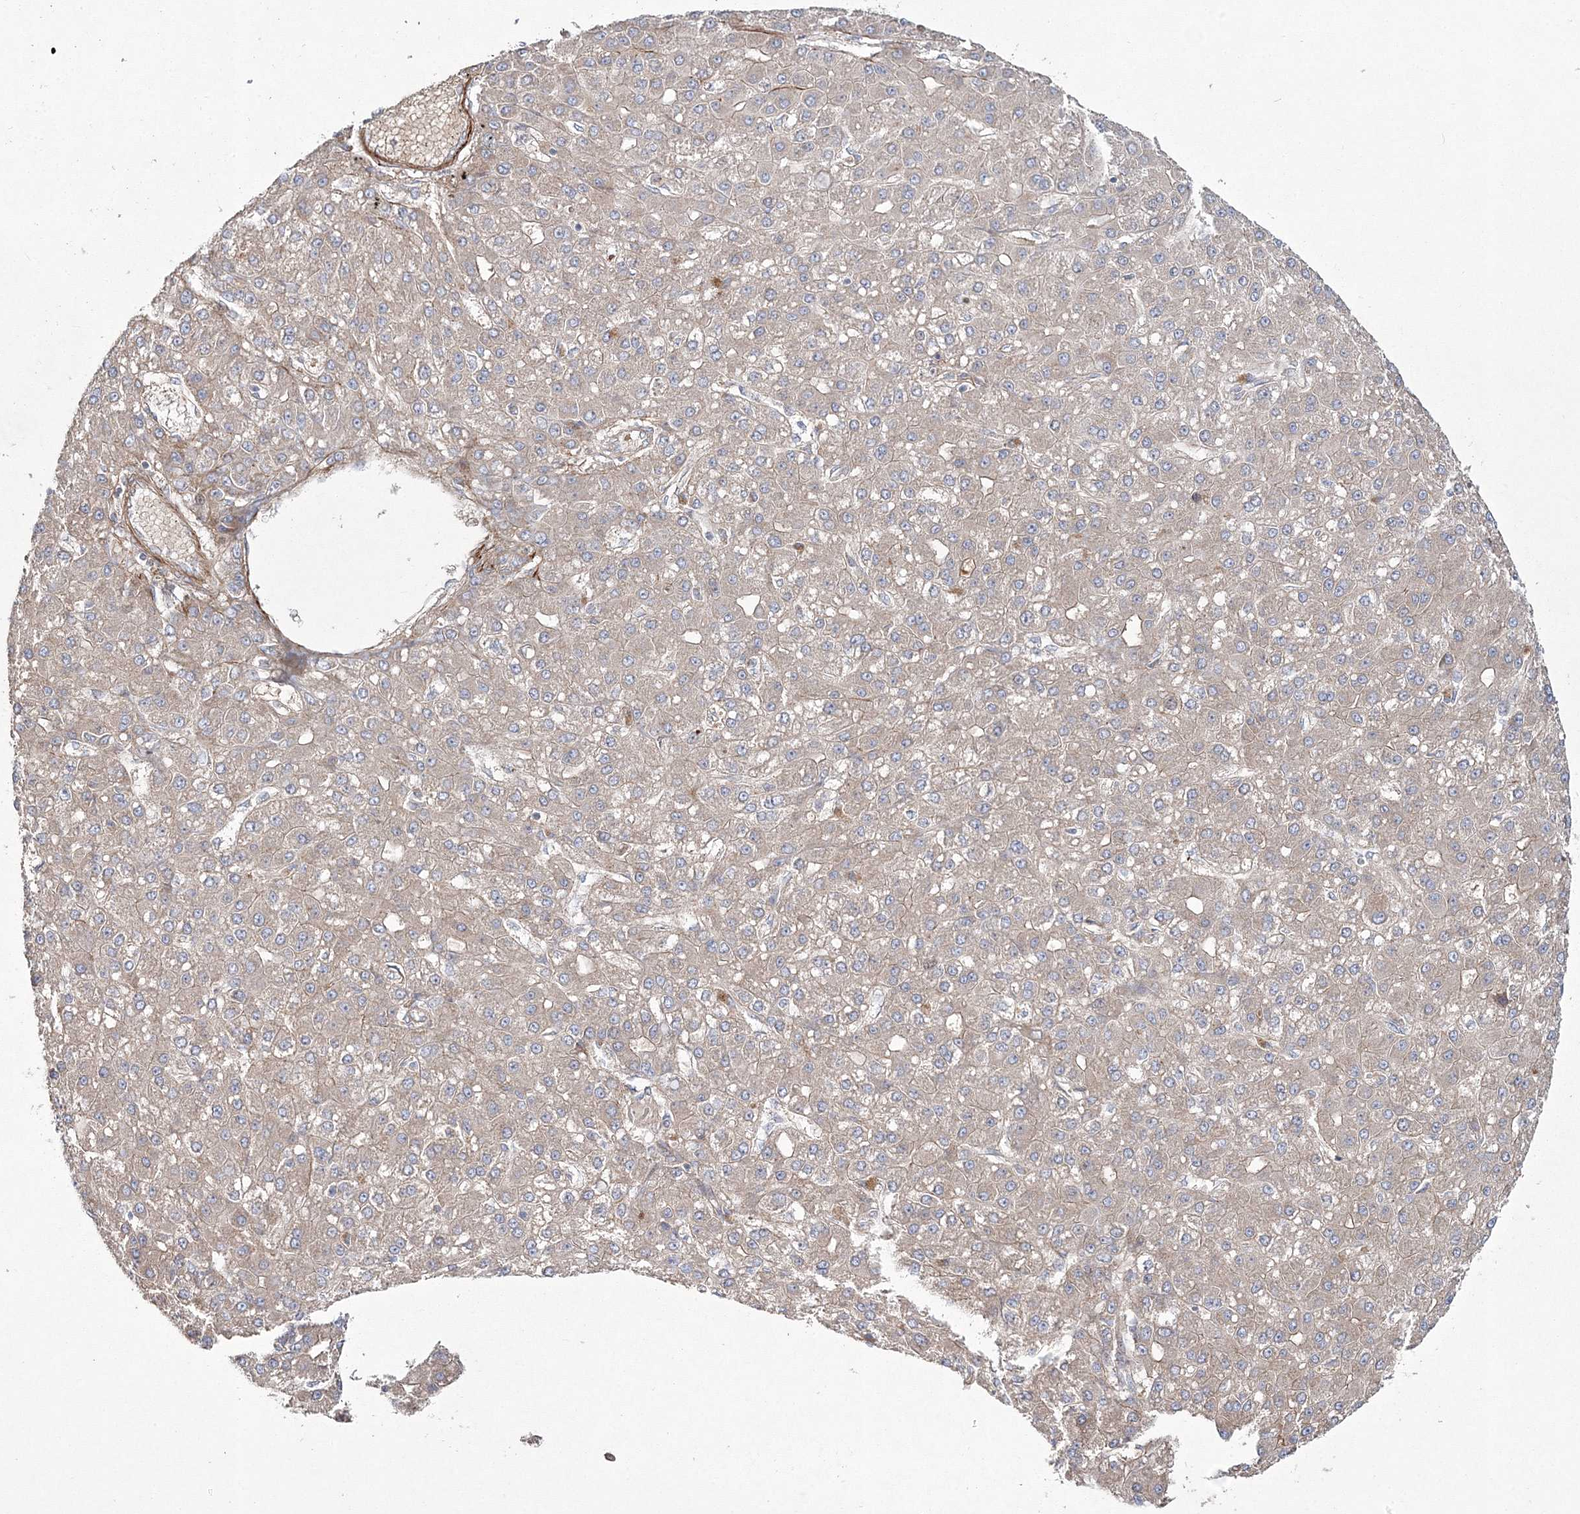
{"staining": {"intensity": "negative", "quantity": "none", "location": "none"}, "tissue": "liver cancer", "cell_type": "Tumor cells", "image_type": "cancer", "snomed": [{"axis": "morphology", "description": "Carcinoma, Hepatocellular, NOS"}, {"axis": "topography", "description": "Liver"}], "caption": "Protein analysis of liver hepatocellular carcinoma displays no significant expression in tumor cells.", "gene": "ZSWIM6", "patient": {"sex": "male", "age": 67}}